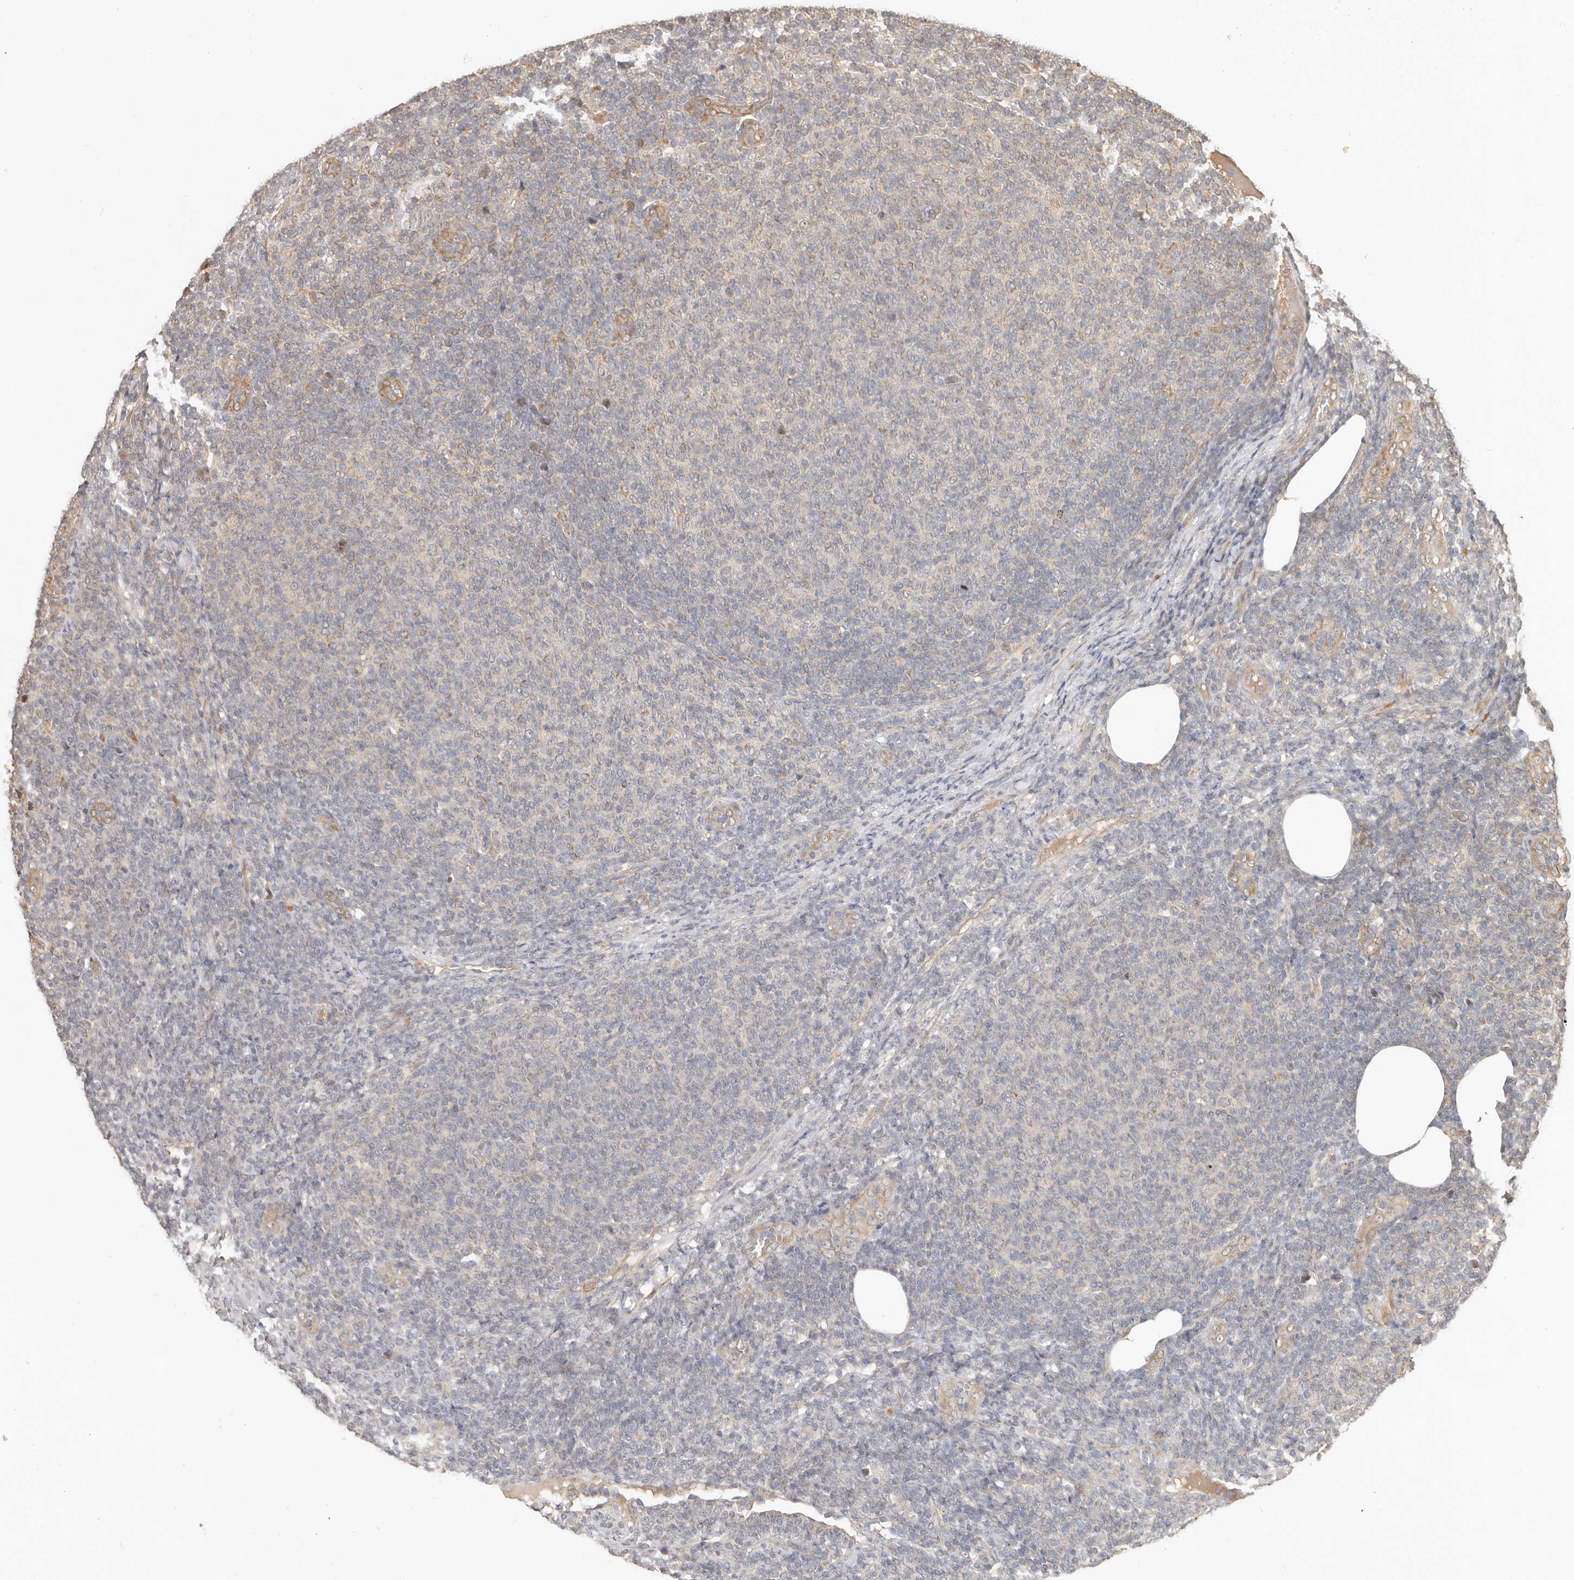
{"staining": {"intensity": "negative", "quantity": "none", "location": "none"}, "tissue": "lymphoma", "cell_type": "Tumor cells", "image_type": "cancer", "snomed": [{"axis": "morphology", "description": "Malignant lymphoma, non-Hodgkin's type, Low grade"}, {"axis": "topography", "description": "Lymph node"}], "caption": "Protein analysis of lymphoma displays no significant expression in tumor cells.", "gene": "MTFR2", "patient": {"sex": "male", "age": 66}}